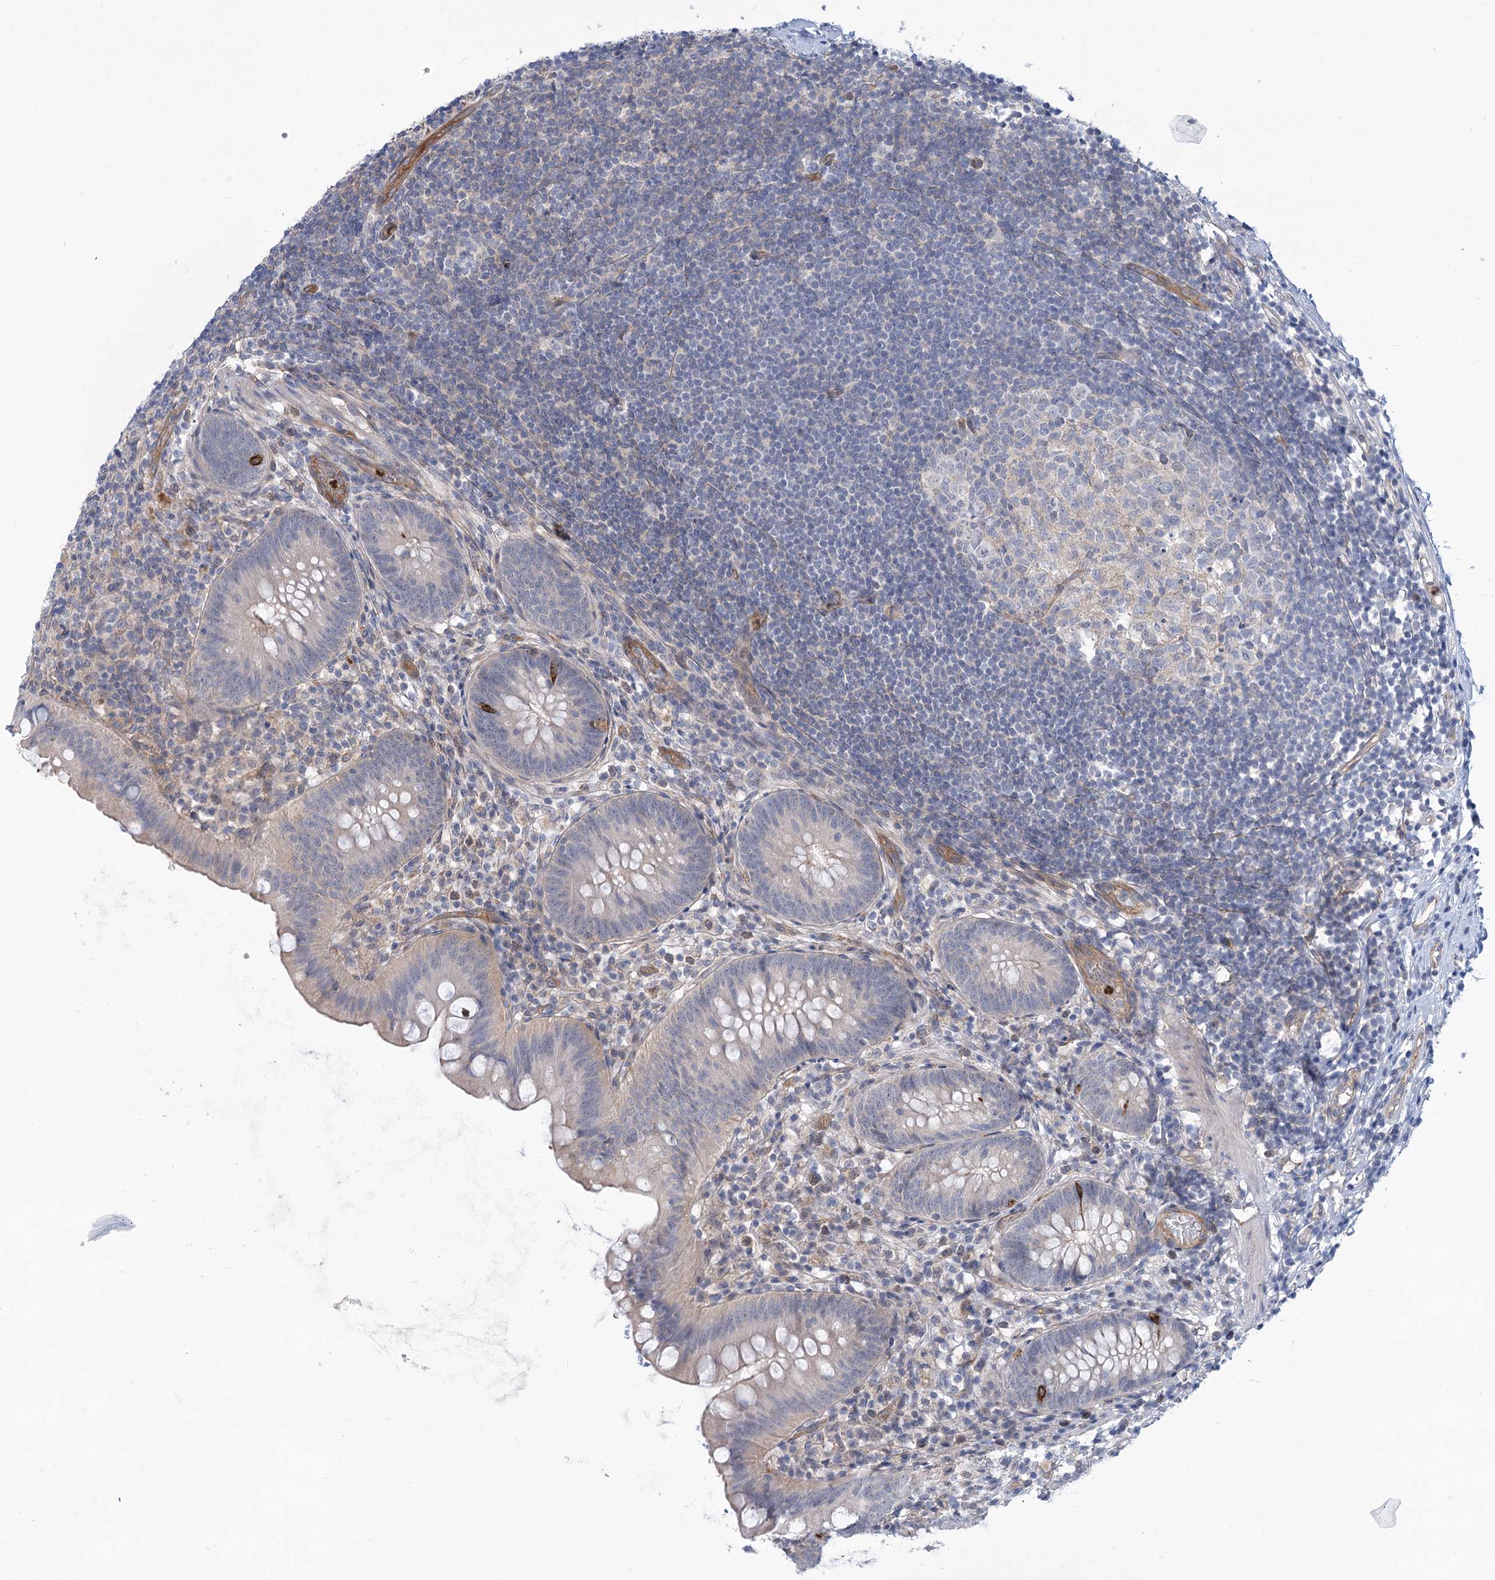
{"staining": {"intensity": "moderate", "quantity": "<25%", "location": "cytoplasmic/membranous"}, "tissue": "appendix", "cell_type": "Glandular cells", "image_type": "normal", "snomed": [{"axis": "morphology", "description": "Normal tissue, NOS"}, {"axis": "topography", "description": "Appendix"}], "caption": "A brown stain labels moderate cytoplasmic/membranous positivity of a protein in glandular cells of unremarkable appendix.", "gene": "THAP6", "patient": {"sex": "female", "age": 62}}